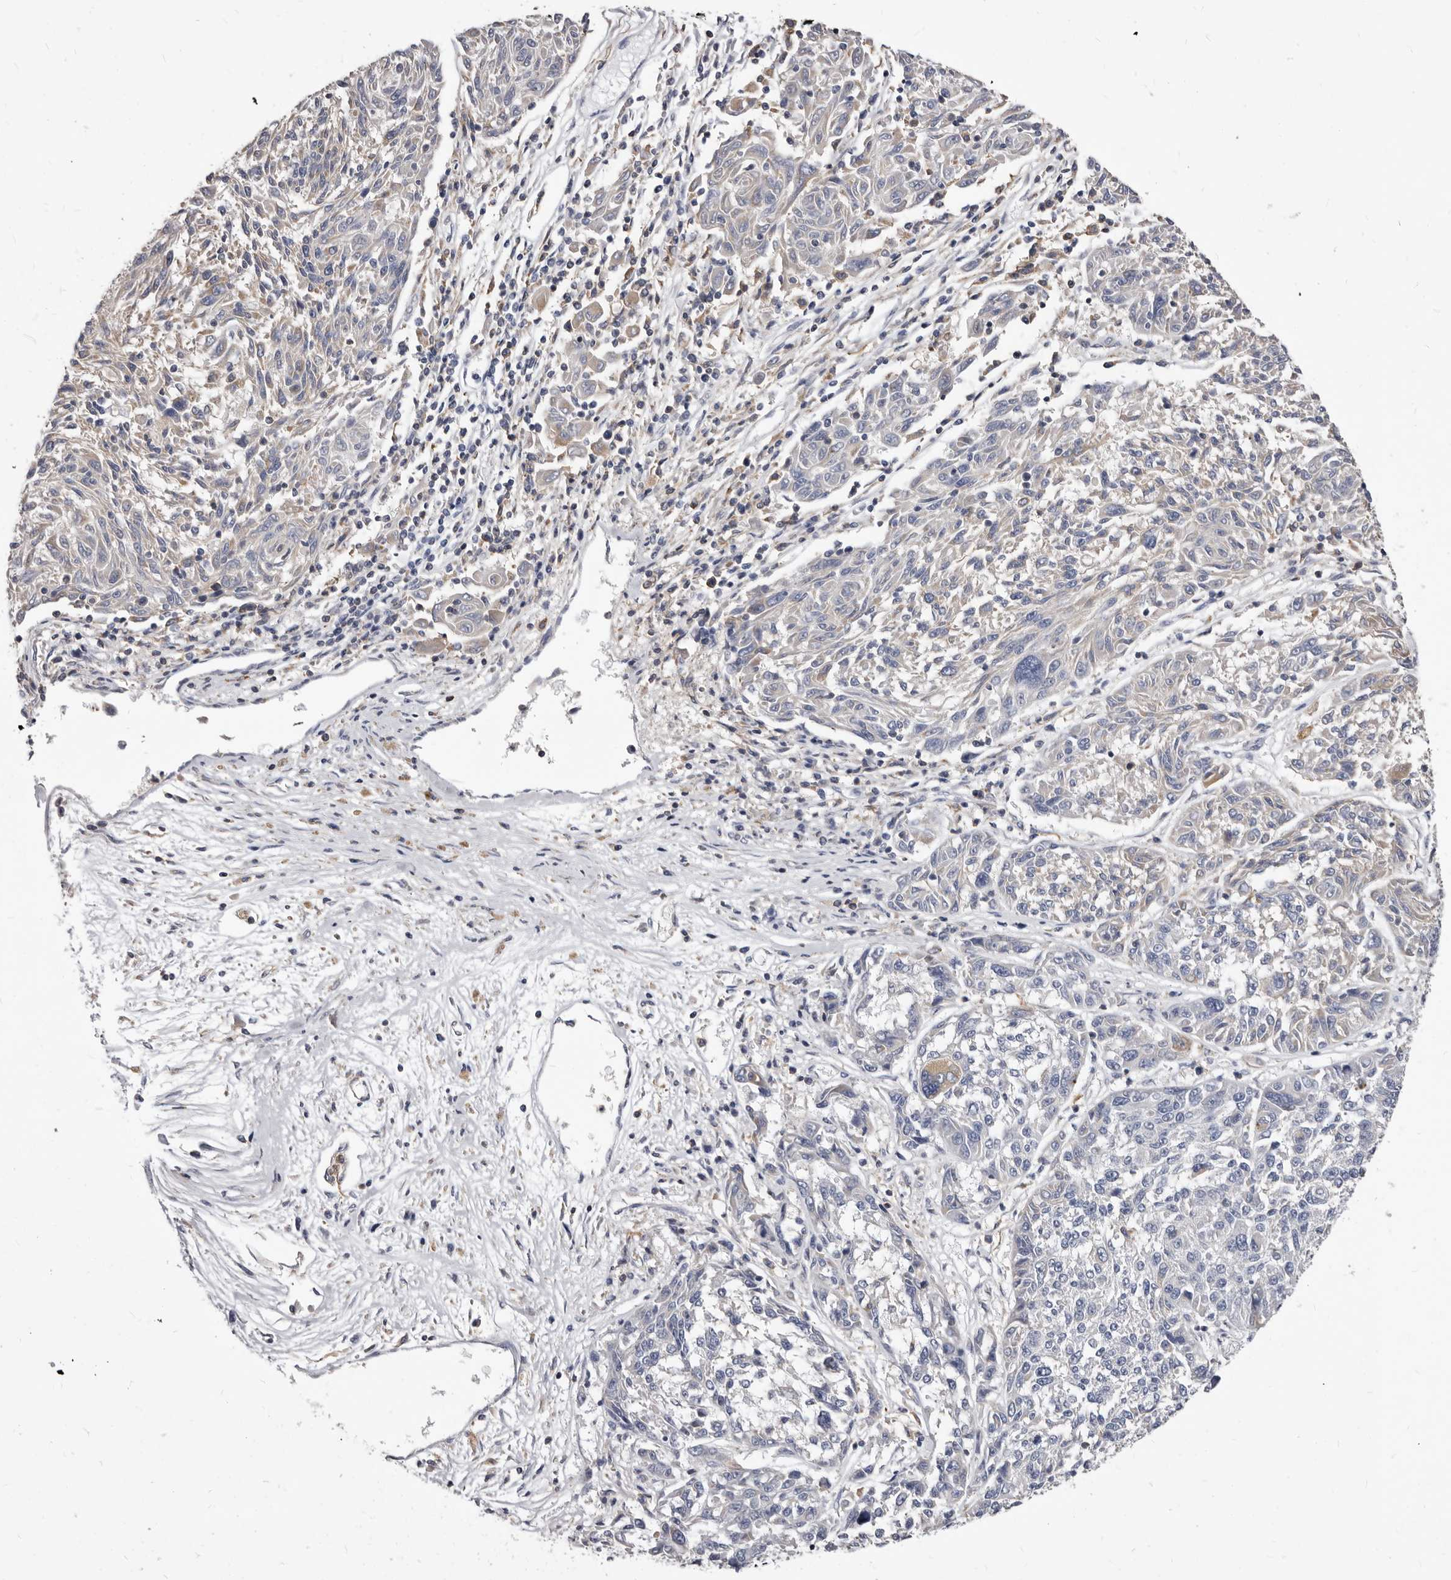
{"staining": {"intensity": "negative", "quantity": "none", "location": "none"}, "tissue": "melanoma", "cell_type": "Tumor cells", "image_type": "cancer", "snomed": [{"axis": "morphology", "description": "Malignant melanoma, NOS"}, {"axis": "topography", "description": "Skin"}], "caption": "There is no significant expression in tumor cells of melanoma.", "gene": "NIBAN1", "patient": {"sex": "male", "age": 53}}